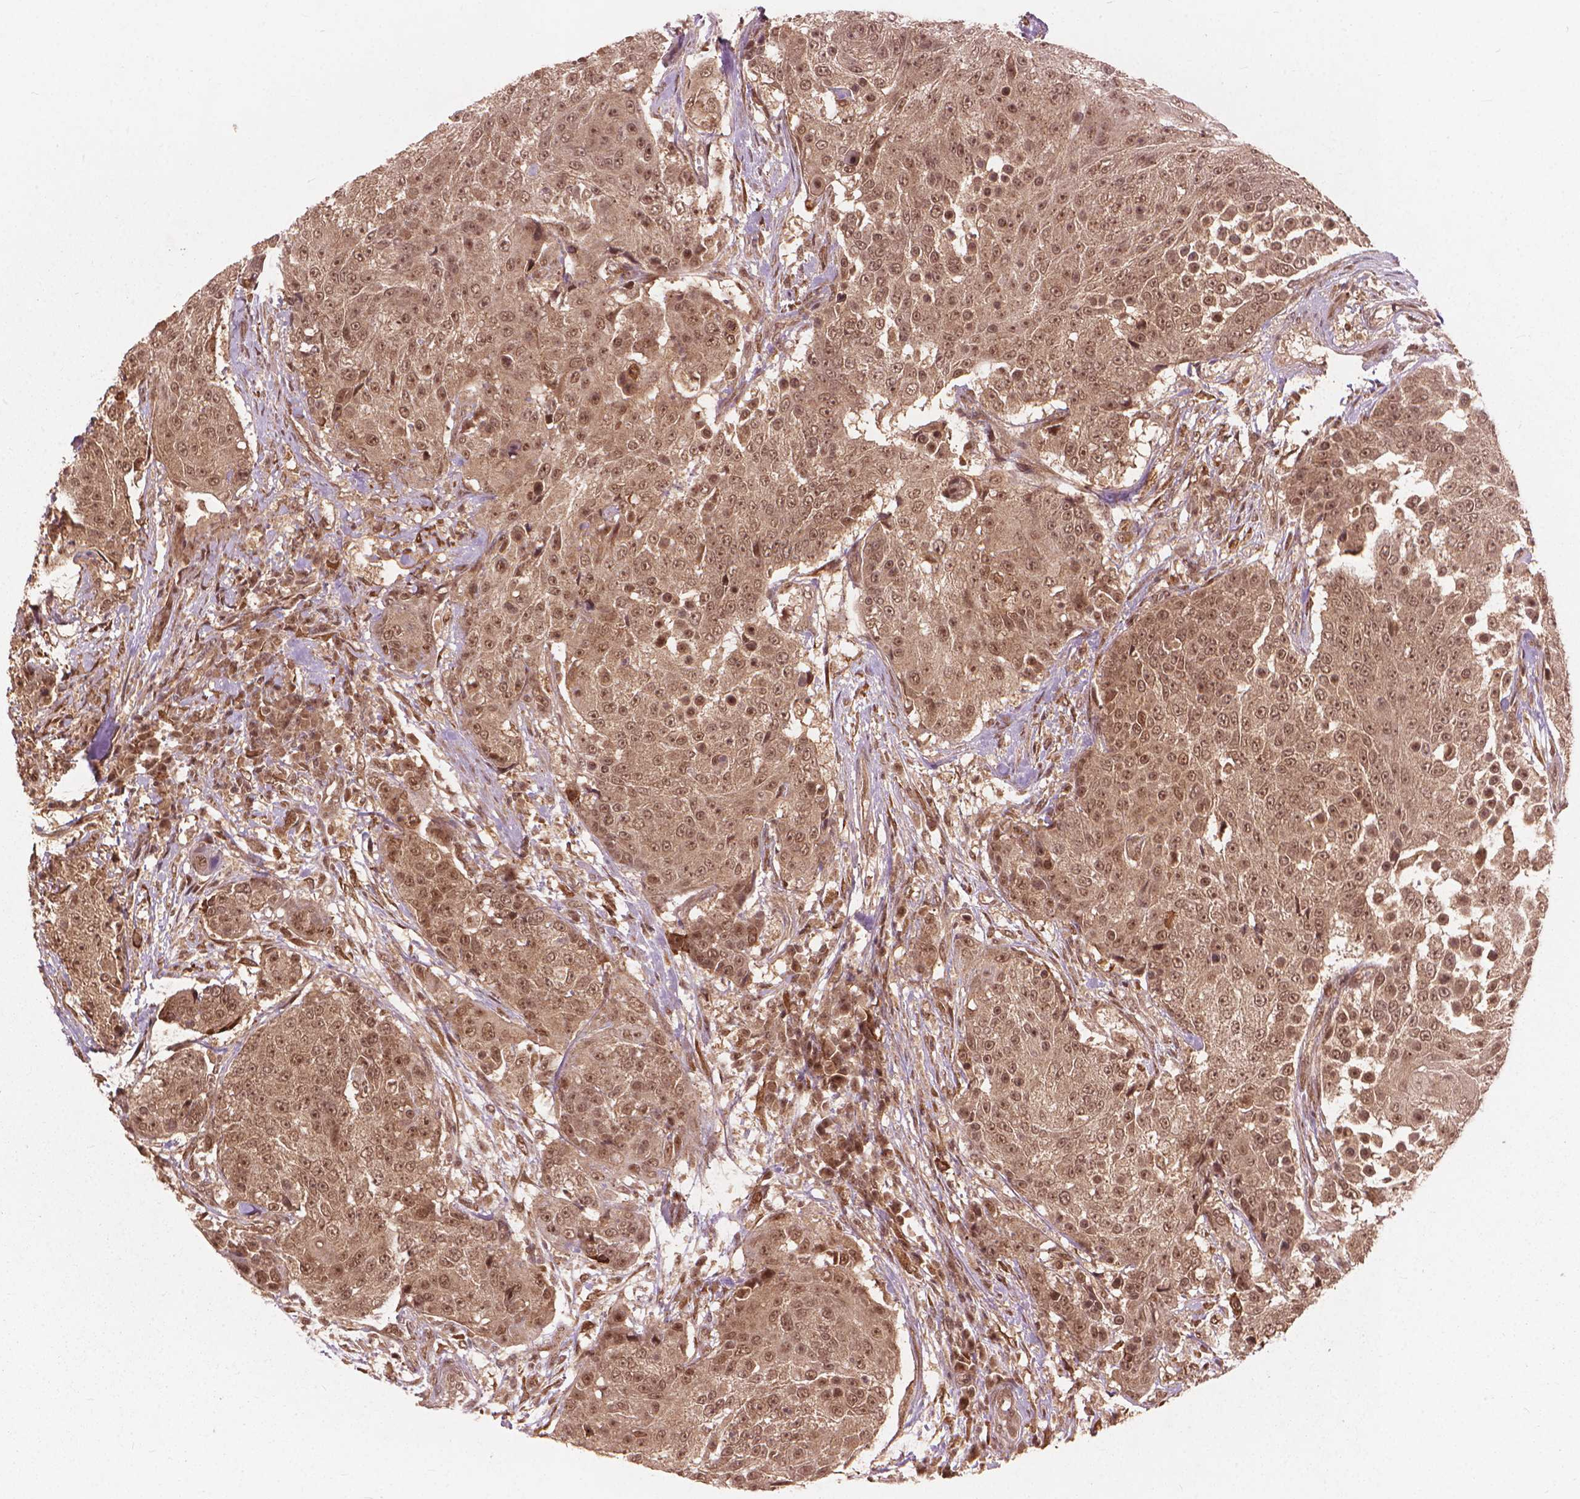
{"staining": {"intensity": "moderate", "quantity": ">75%", "location": "nuclear"}, "tissue": "urothelial cancer", "cell_type": "Tumor cells", "image_type": "cancer", "snomed": [{"axis": "morphology", "description": "Urothelial carcinoma, High grade"}, {"axis": "topography", "description": "Urinary bladder"}], "caption": "Urothelial carcinoma (high-grade) tissue demonstrates moderate nuclear positivity in approximately >75% of tumor cells", "gene": "SSU72", "patient": {"sex": "female", "age": 63}}